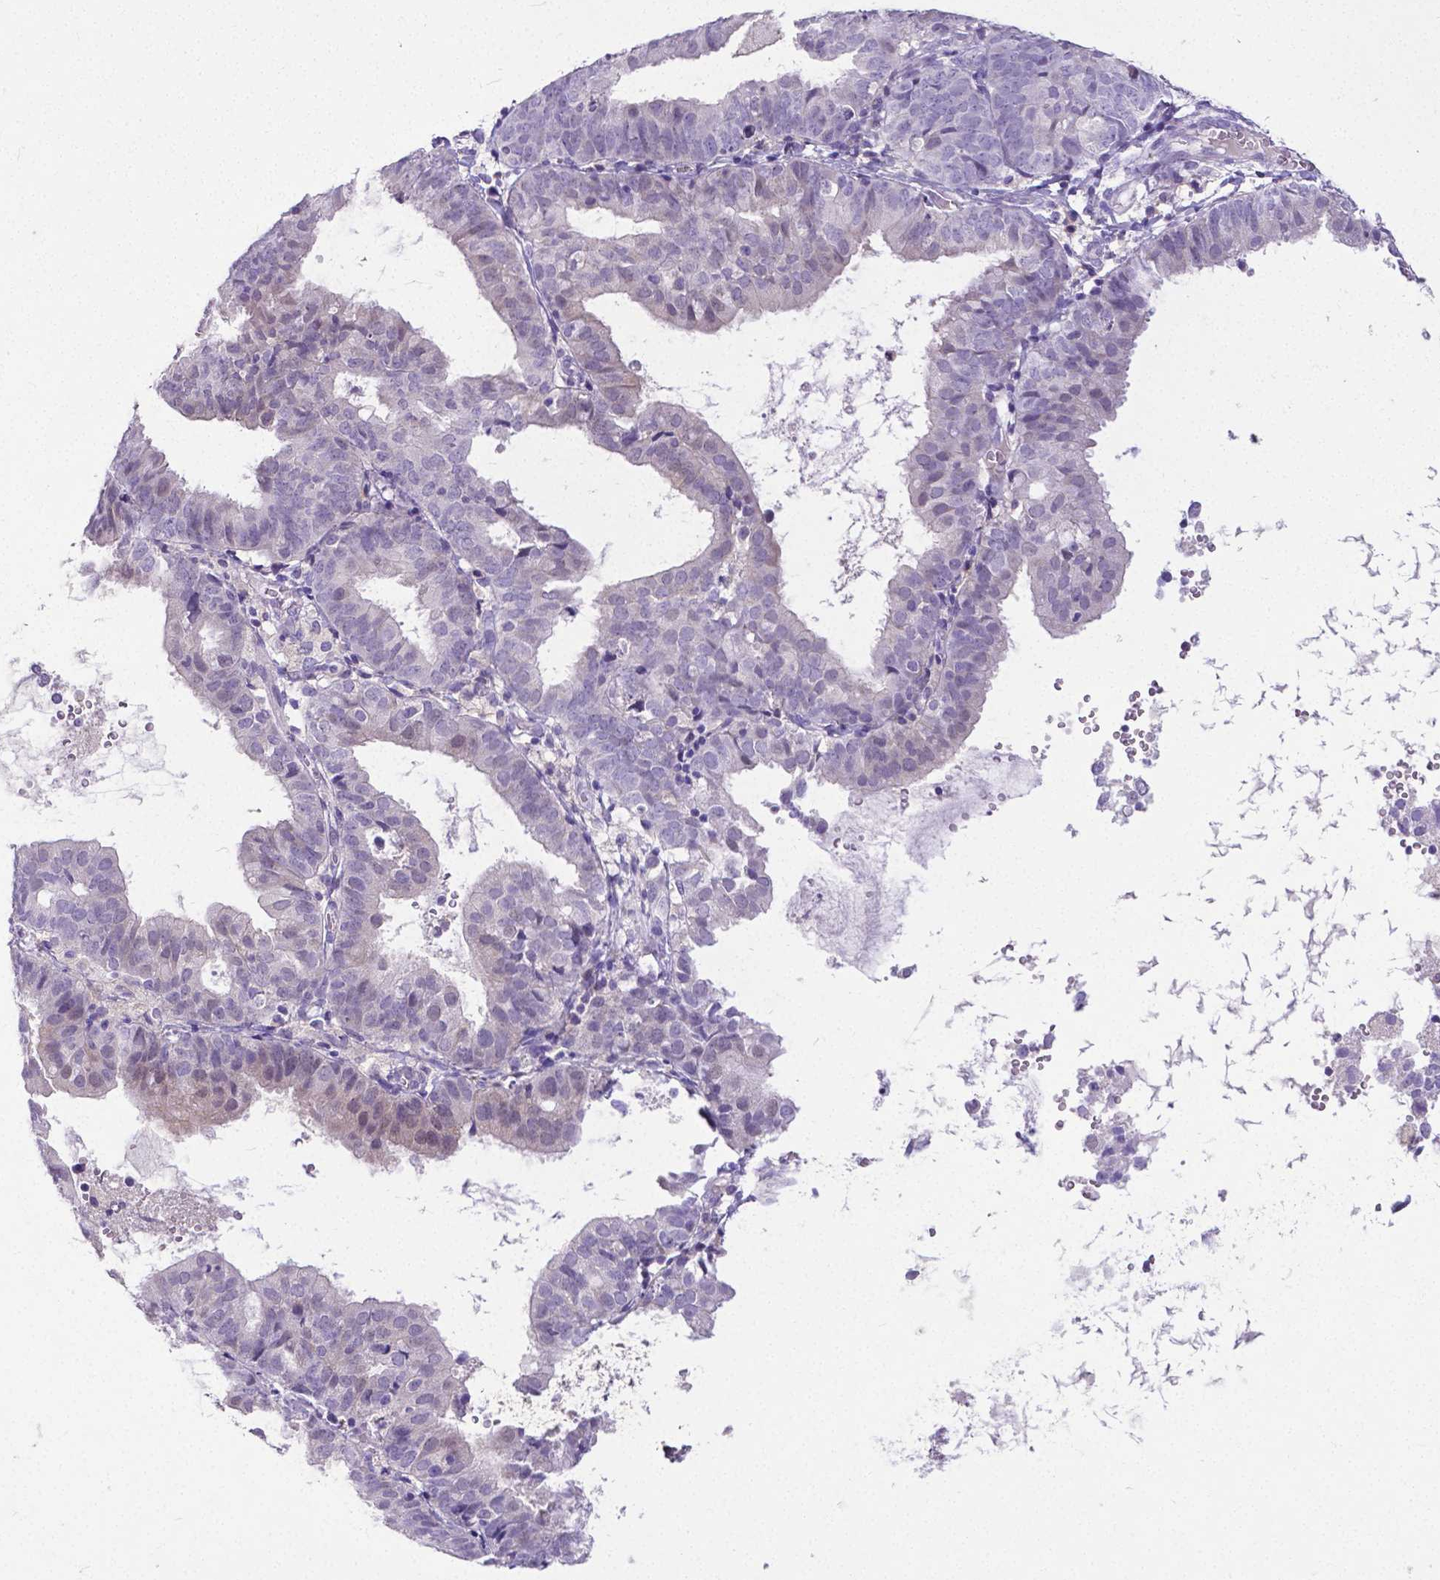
{"staining": {"intensity": "negative", "quantity": "none", "location": "none"}, "tissue": "endometrial cancer", "cell_type": "Tumor cells", "image_type": "cancer", "snomed": [{"axis": "morphology", "description": "Adenocarcinoma, NOS"}, {"axis": "topography", "description": "Endometrium"}], "caption": "Tumor cells are negative for protein expression in human adenocarcinoma (endometrial).", "gene": "CD4", "patient": {"sex": "female", "age": 80}}